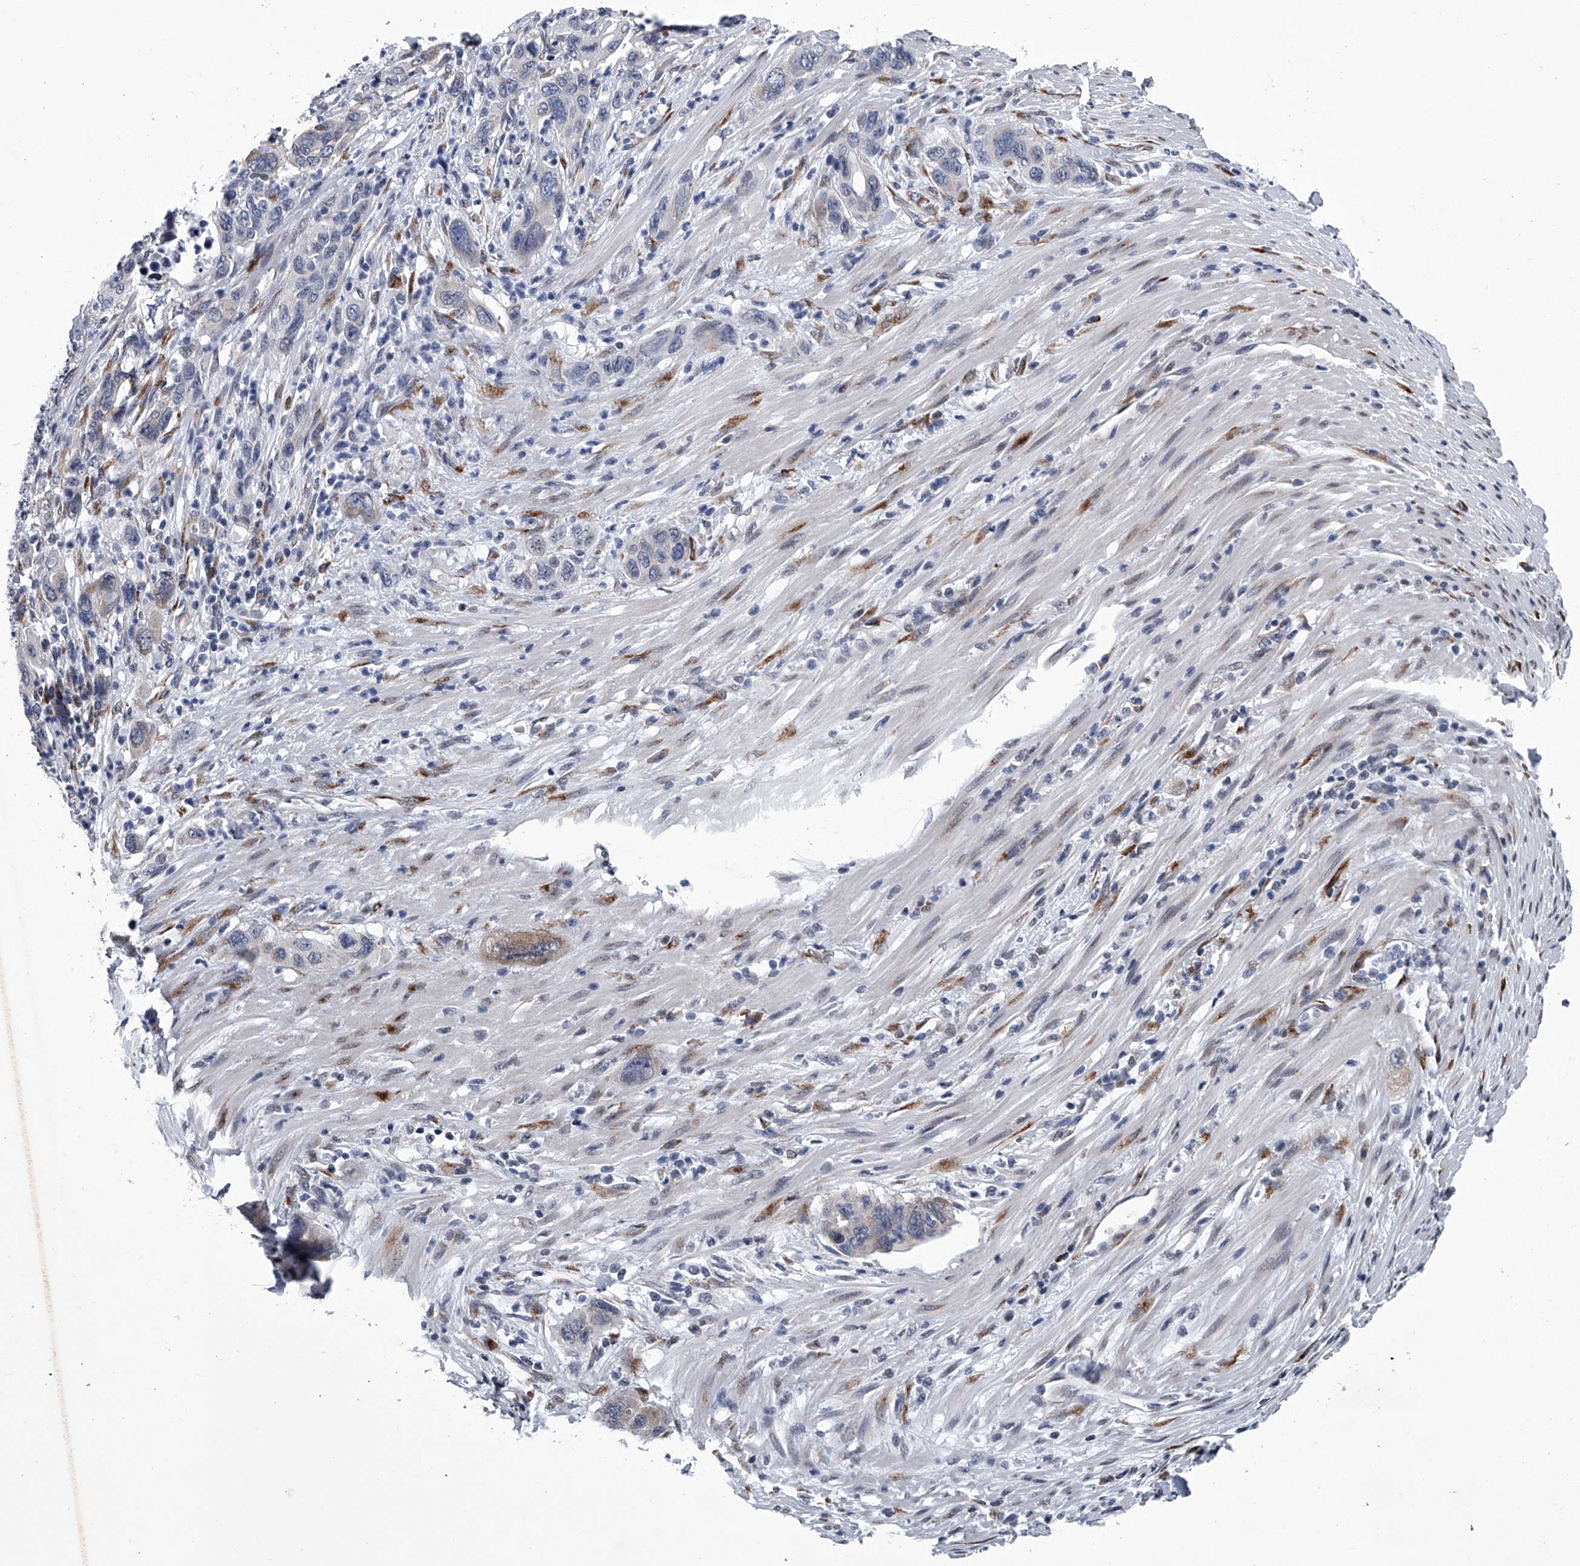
{"staining": {"intensity": "moderate", "quantity": "<25%", "location": "cytoplasmic/membranous"}, "tissue": "pancreatic cancer", "cell_type": "Tumor cells", "image_type": "cancer", "snomed": [{"axis": "morphology", "description": "Adenocarcinoma, NOS"}, {"axis": "topography", "description": "Pancreas"}], "caption": "Tumor cells demonstrate low levels of moderate cytoplasmic/membranous expression in about <25% of cells in human pancreatic adenocarcinoma.", "gene": "PPP2R5D", "patient": {"sex": "female", "age": 71}}